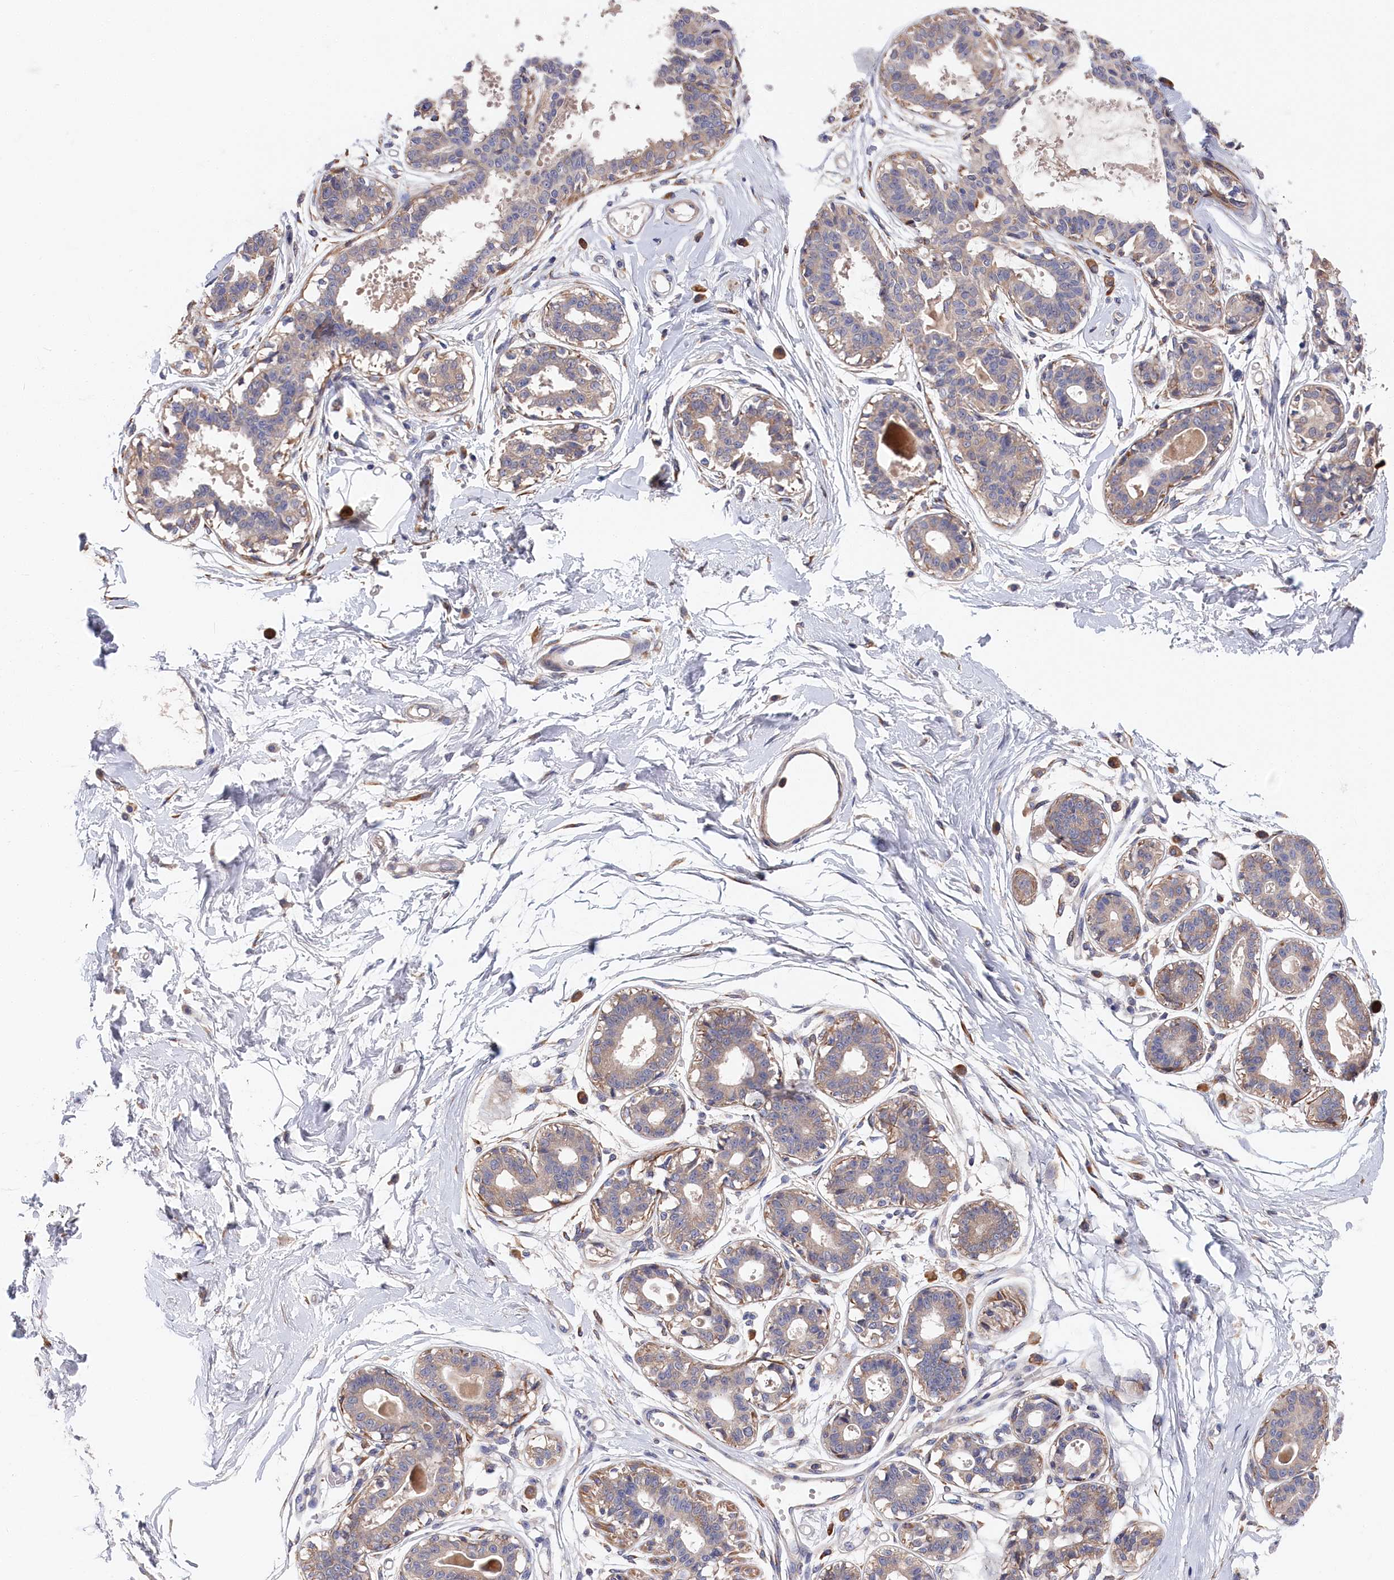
{"staining": {"intensity": "negative", "quantity": "none", "location": "none"}, "tissue": "breast", "cell_type": "Adipocytes", "image_type": "normal", "snomed": [{"axis": "morphology", "description": "Normal tissue, NOS"}, {"axis": "topography", "description": "Breast"}], "caption": "DAB (3,3'-diaminobenzidine) immunohistochemical staining of normal human breast exhibits no significant staining in adipocytes. (DAB IHC visualized using brightfield microscopy, high magnification).", "gene": "CYB5D2", "patient": {"sex": "female", "age": 45}}